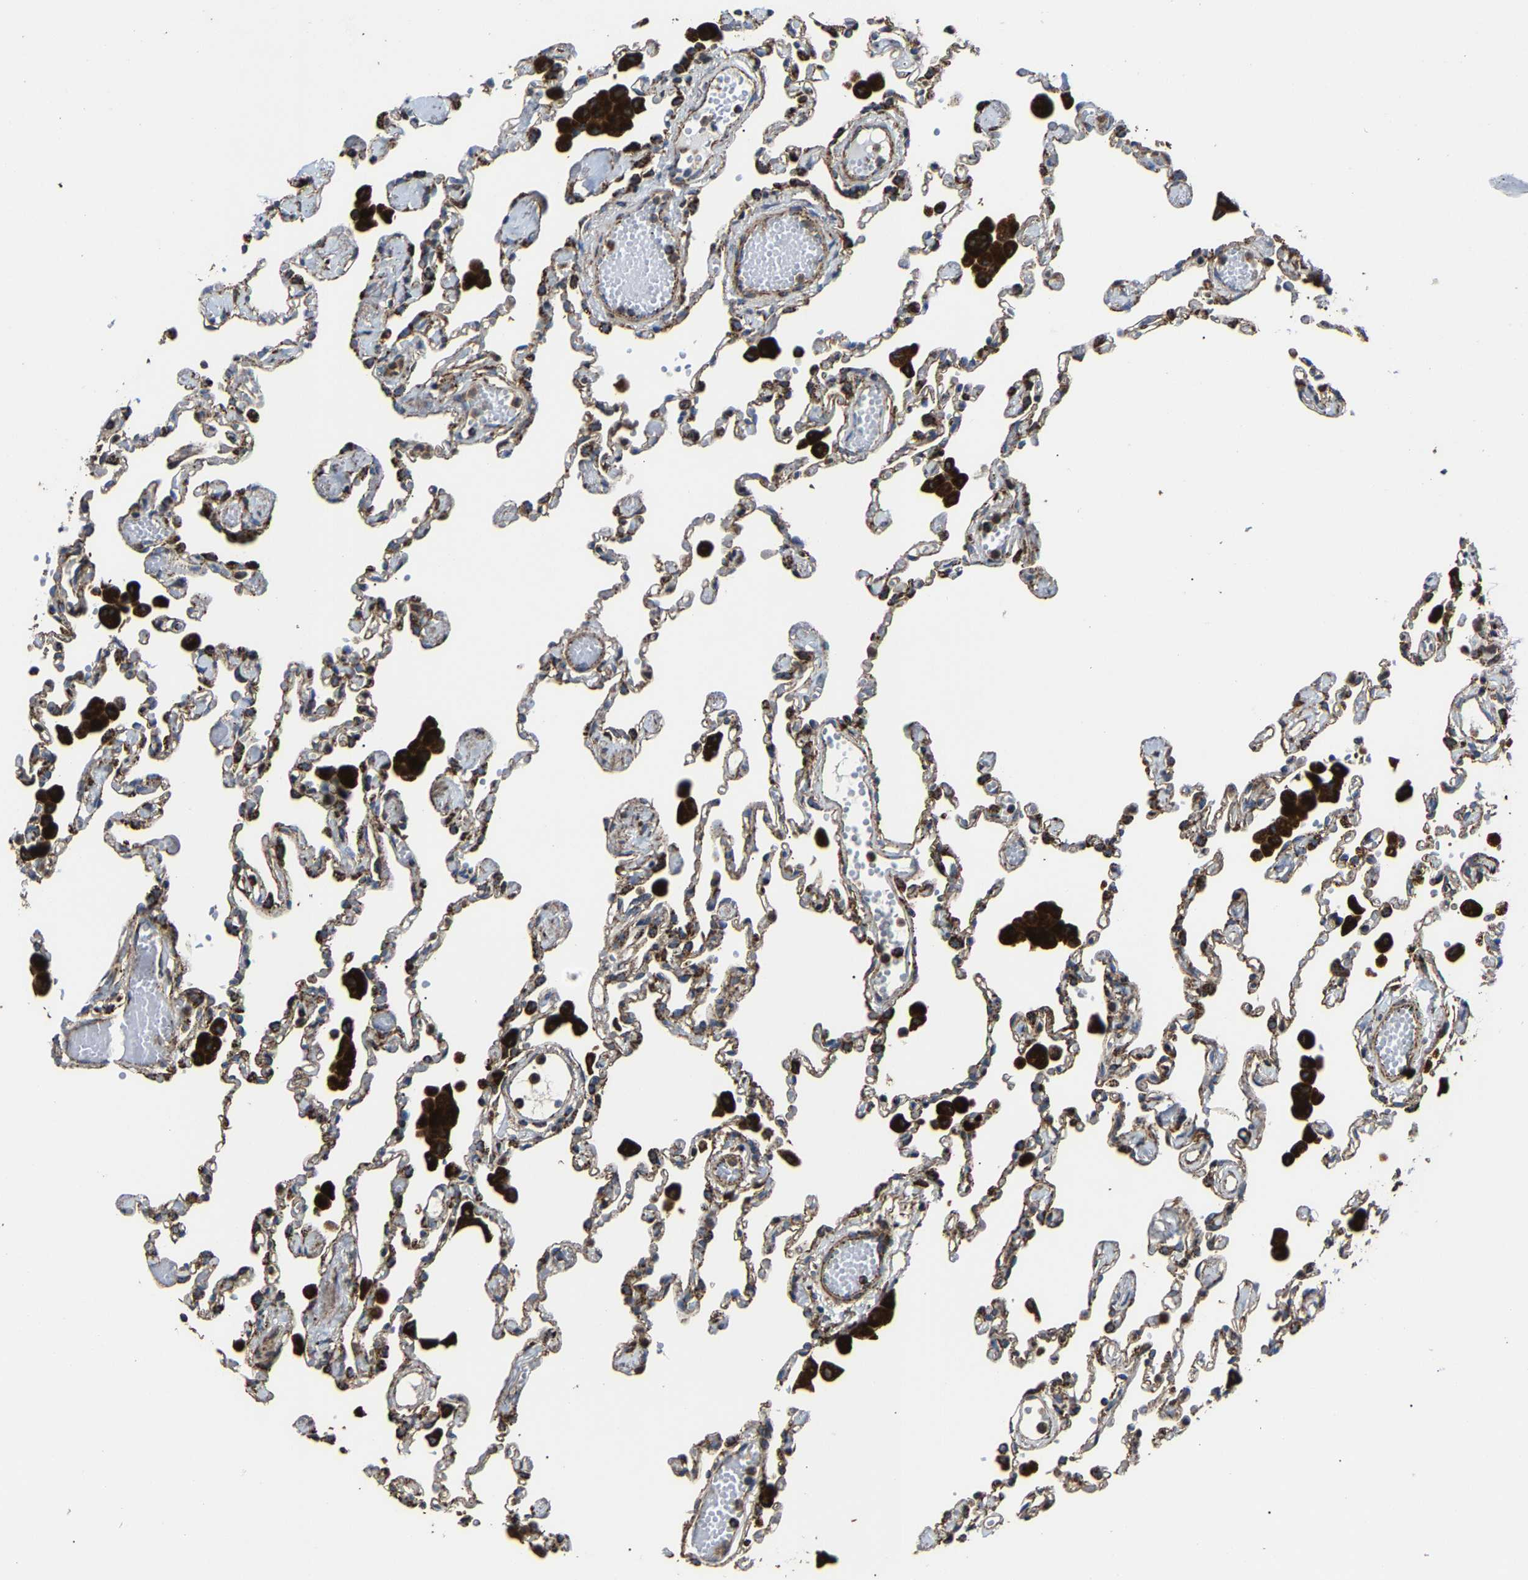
{"staining": {"intensity": "moderate", "quantity": ">75%", "location": "cytoplasmic/membranous"}, "tissue": "lung", "cell_type": "Alveolar cells", "image_type": "normal", "snomed": [{"axis": "morphology", "description": "Normal tissue, NOS"}, {"axis": "topography", "description": "Bronchus"}, {"axis": "topography", "description": "Lung"}], "caption": "Immunohistochemical staining of normal lung displays >75% levels of moderate cytoplasmic/membranous protein staining in approximately >75% of alveolar cells. The protein is shown in brown color, while the nuclei are stained blue.", "gene": "NDUFV3", "patient": {"sex": "female", "age": 49}}